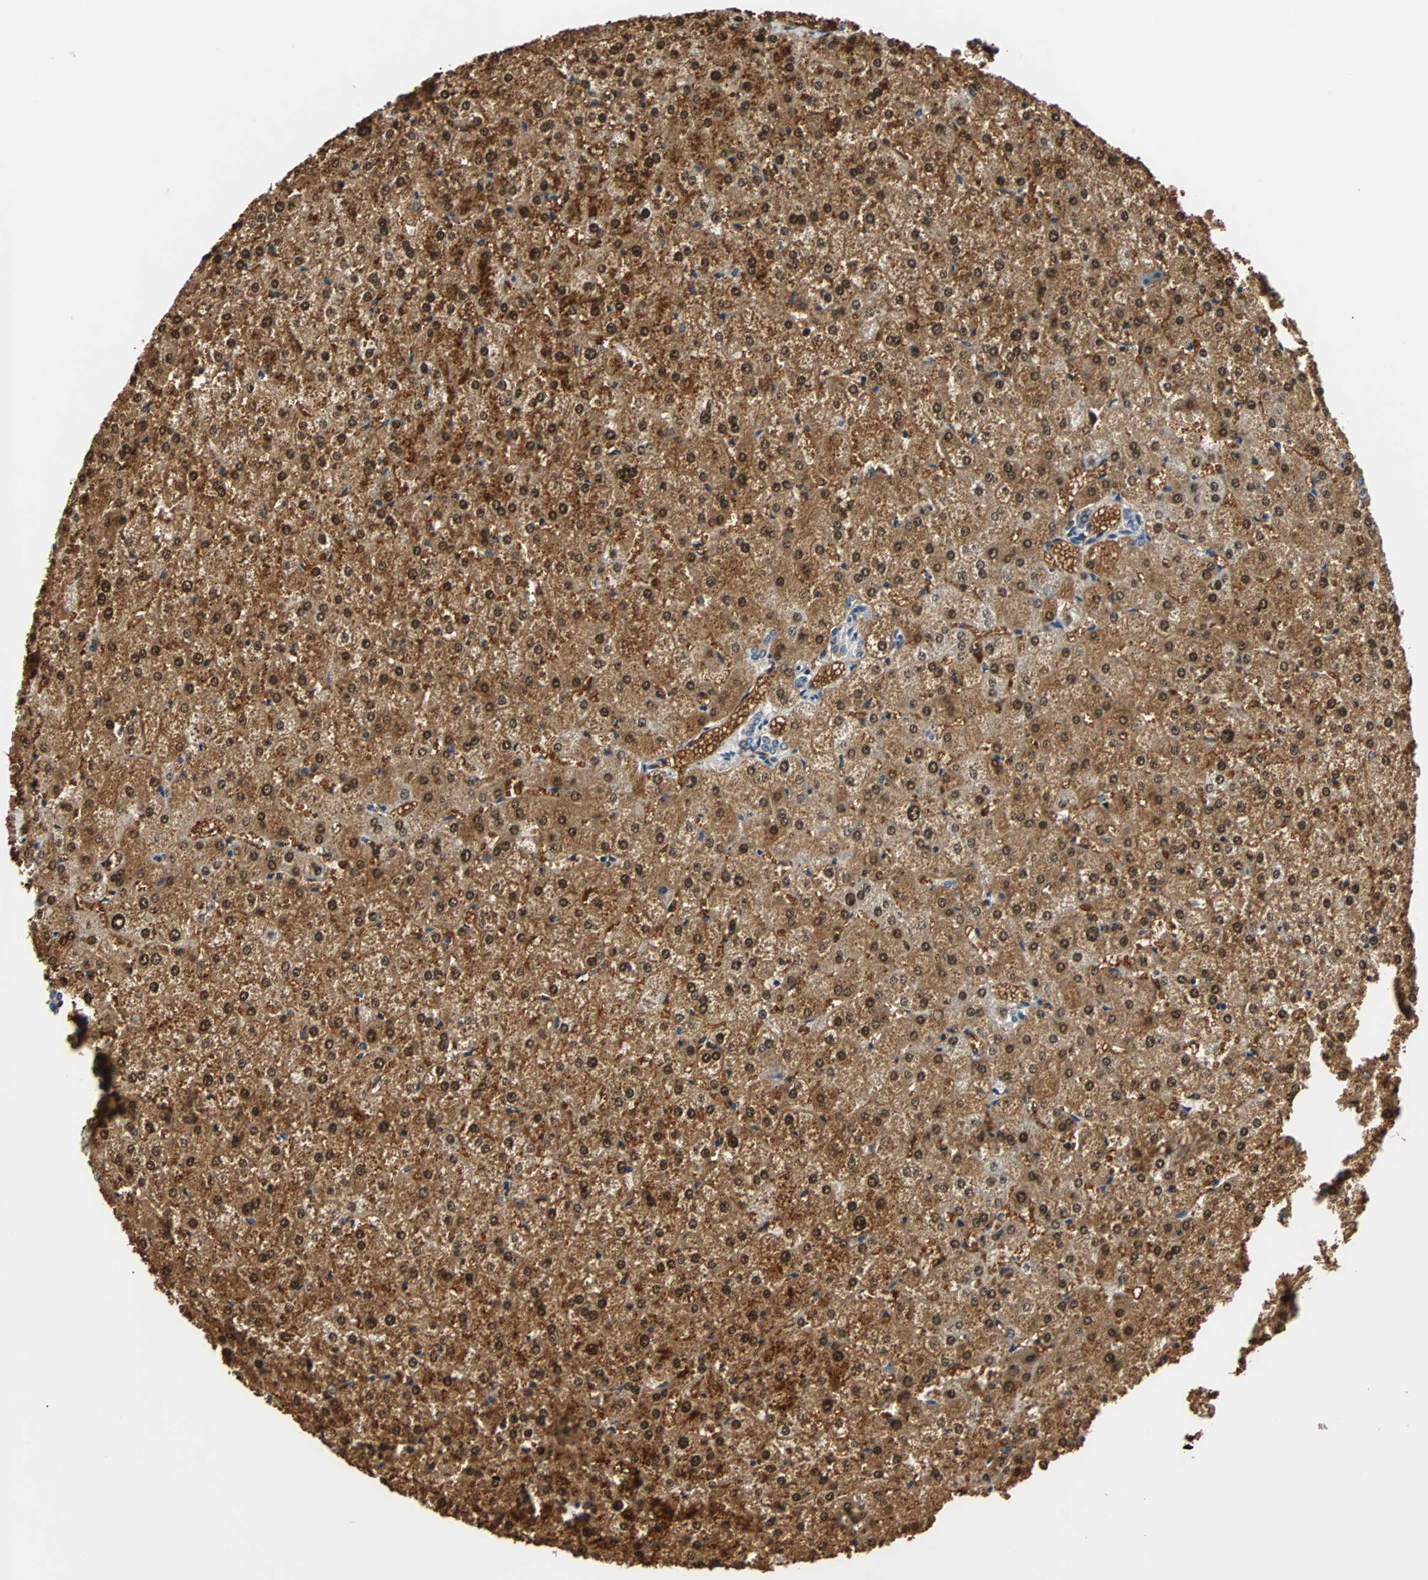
{"staining": {"intensity": "weak", "quantity": ">75%", "location": "cytoplasmic/membranous"}, "tissue": "liver", "cell_type": "Cholangiocytes", "image_type": "normal", "snomed": [{"axis": "morphology", "description": "Normal tissue, NOS"}, {"axis": "topography", "description": "Liver"}], "caption": "High-magnification brightfield microscopy of benign liver stained with DAB (3,3'-diaminobenzidine) (brown) and counterstained with hematoxylin (blue). cholangiocytes exhibit weak cytoplasmic/membranous positivity is appreciated in about>75% of cells.", "gene": "HLX", "patient": {"sex": "female", "age": 32}}